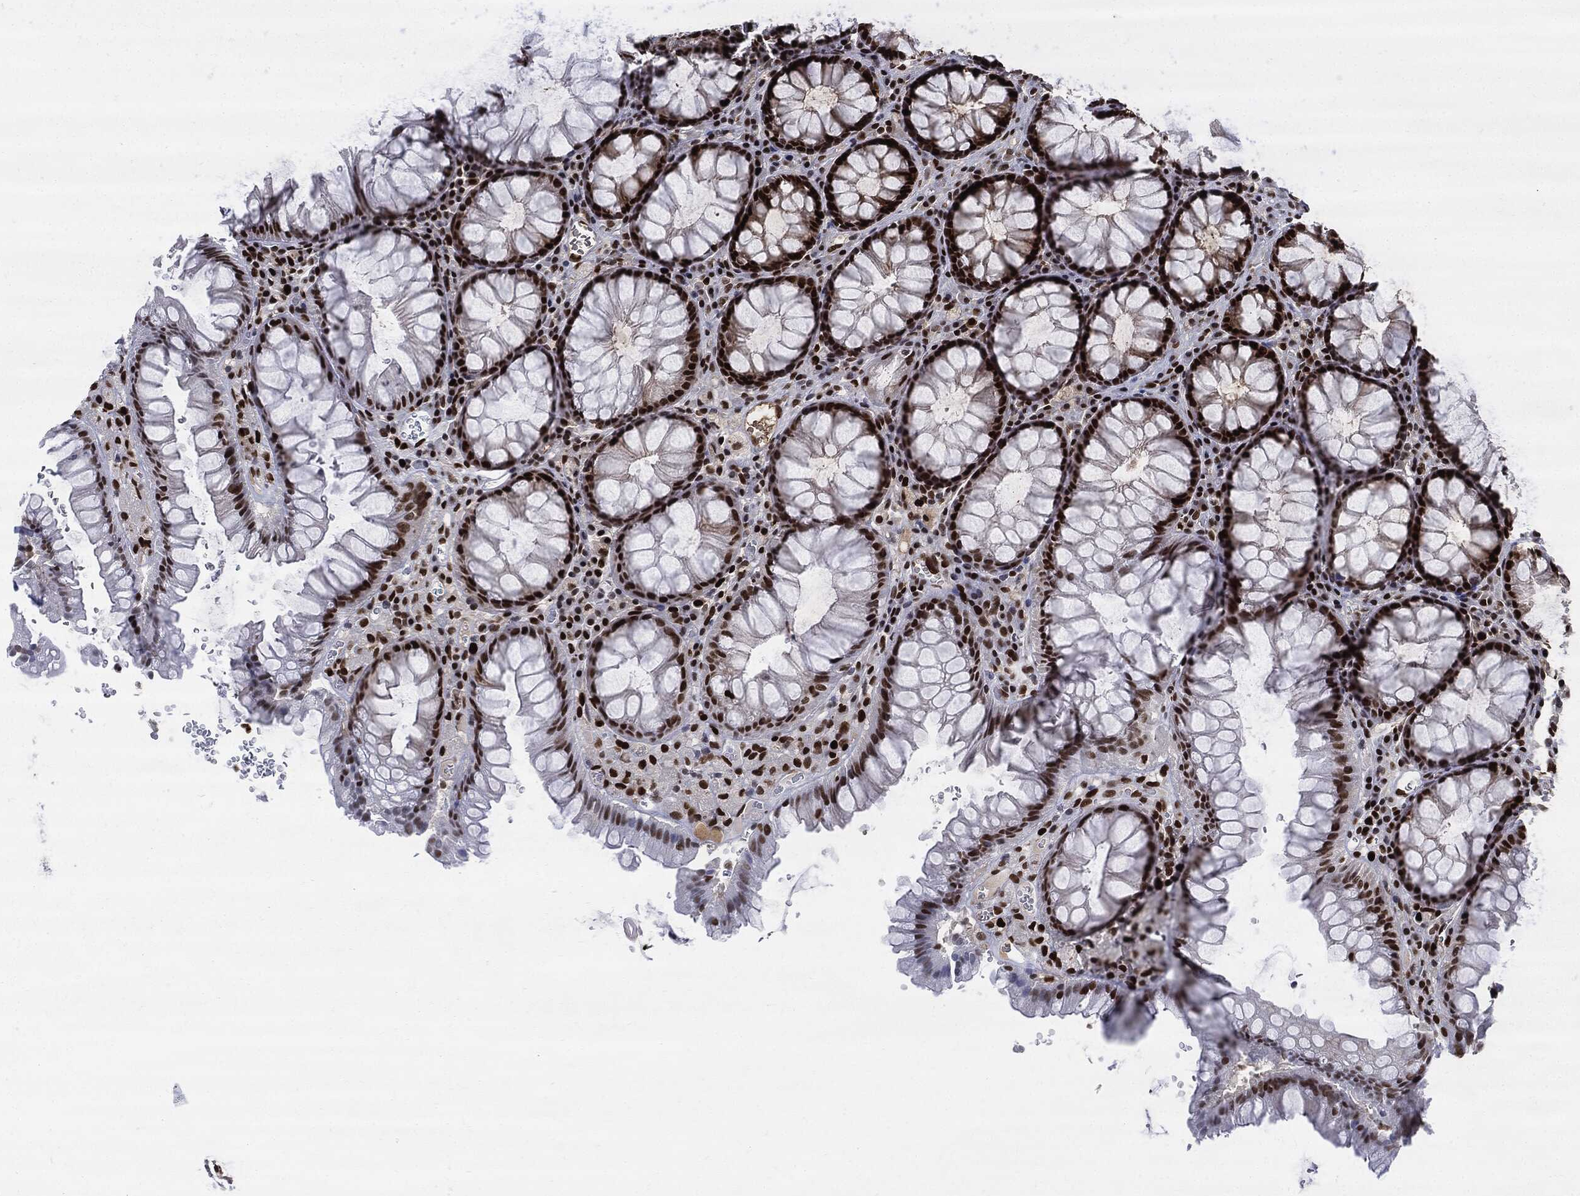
{"staining": {"intensity": "strong", "quantity": ">75%", "location": "nuclear"}, "tissue": "rectum", "cell_type": "Glandular cells", "image_type": "normal", "snomed": [{"axis": "morphology", "description": "Normal tissue, NOS"}, {"axis": "topography", "description": "Rectum"}], "caption": "High-power microscopy captured an immunohistochemistry (IHC) image of normal rectum, revealing strong nuclear expression in about >75% of glandular cells.", "gene": "PCNA", "patient": {"sex": "female", "age": 68}}